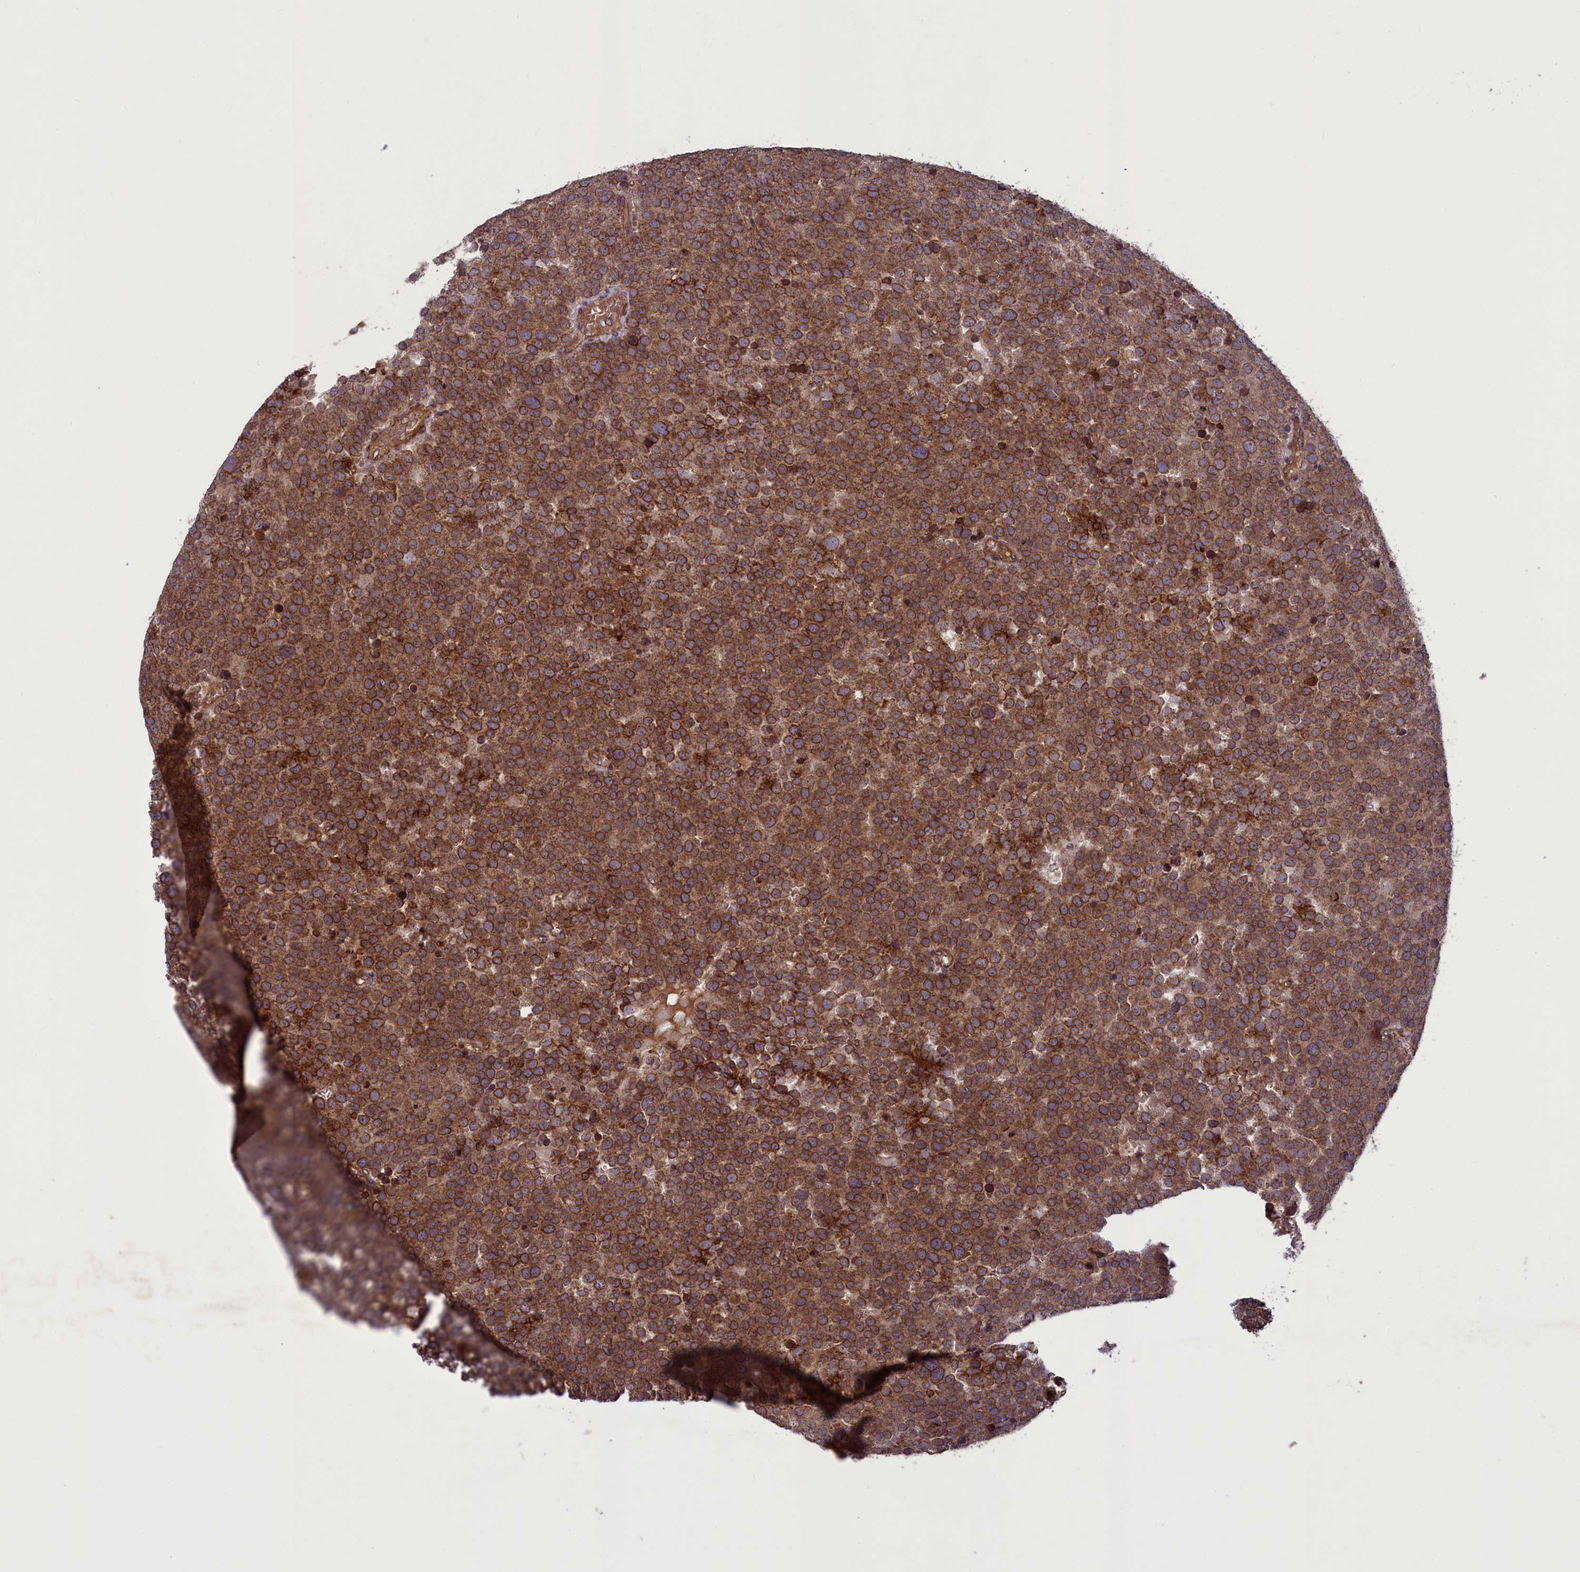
{"staining": {"intensity": "strong", "quantity": ">75%", "location": "cytoplasmic/membranous"}, "tissue": "testis cancer", "cell_type": "Tumor cells", "image_type": "cancer", "snomed": [{"axis": "morphology", "description": "Seminoma, NOS"}, {"axis": "topography", "description": "Testis"}], "caption": "The micrograph exhibits staining of seminoma (testis), revealing strong cytoplasmic/membranous protein expression (brown color) within tumor cells.", "gene": "CCDC125", "patient": {"sex": "male", "age": 71}}